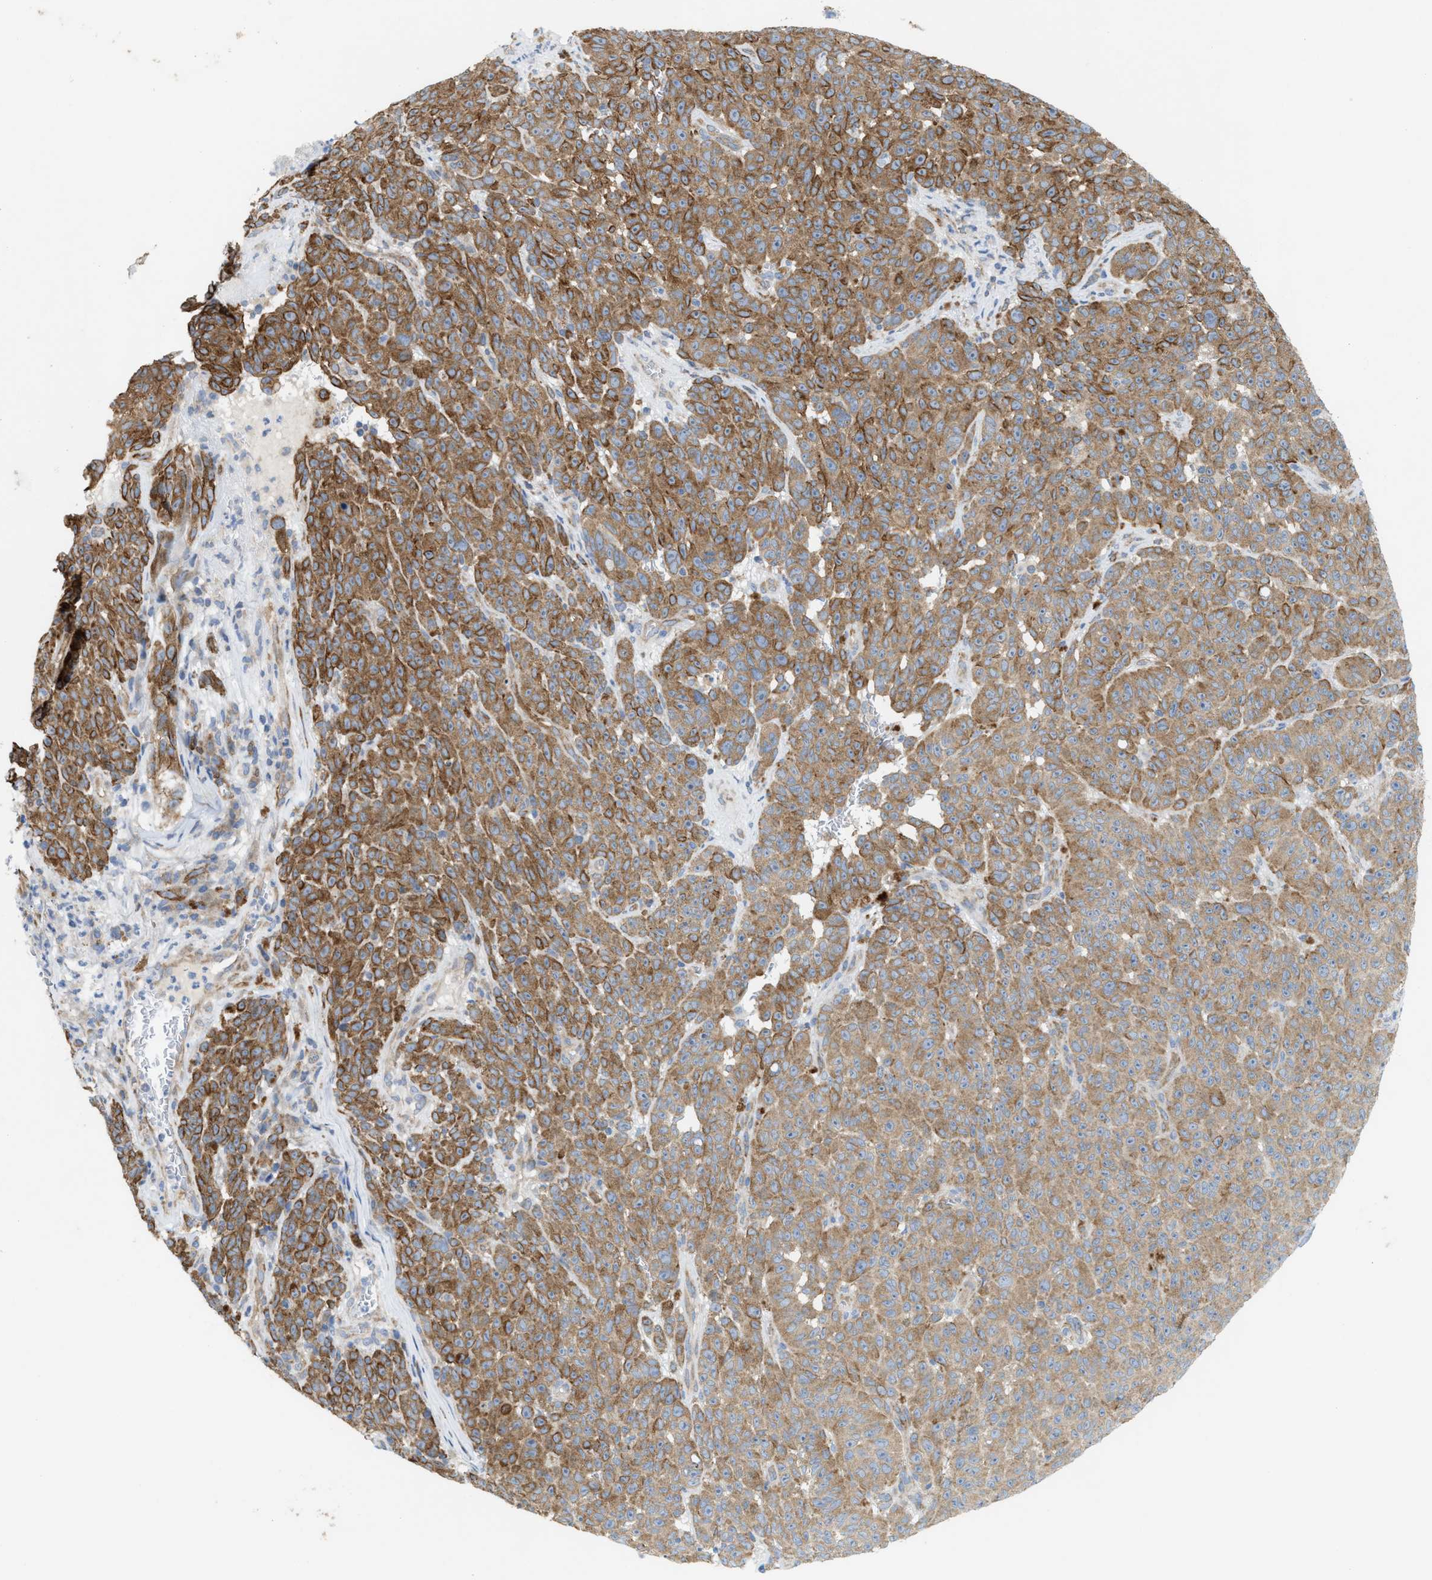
{"staining": {"intensity": "moderate", "quantity": ">75%", "location": "cytoplasmic/membranous"}, "tissue": "melanoma", "cell_type": "Tumor cells", "image_type": "cancer", "snomed": [{"axis": "morphology", "description": "Malignant melanoma, NOS"}, {"axis": "topography", "description": "Skin"}], "caption": "Human malignant melanoma stained with a brown dye displays moderate cytoplasmic/membranous positive expression in approximately >75% of tumor cells.", "gene": "UBAP2", "patient": {"sex": "female", "age": 82}}